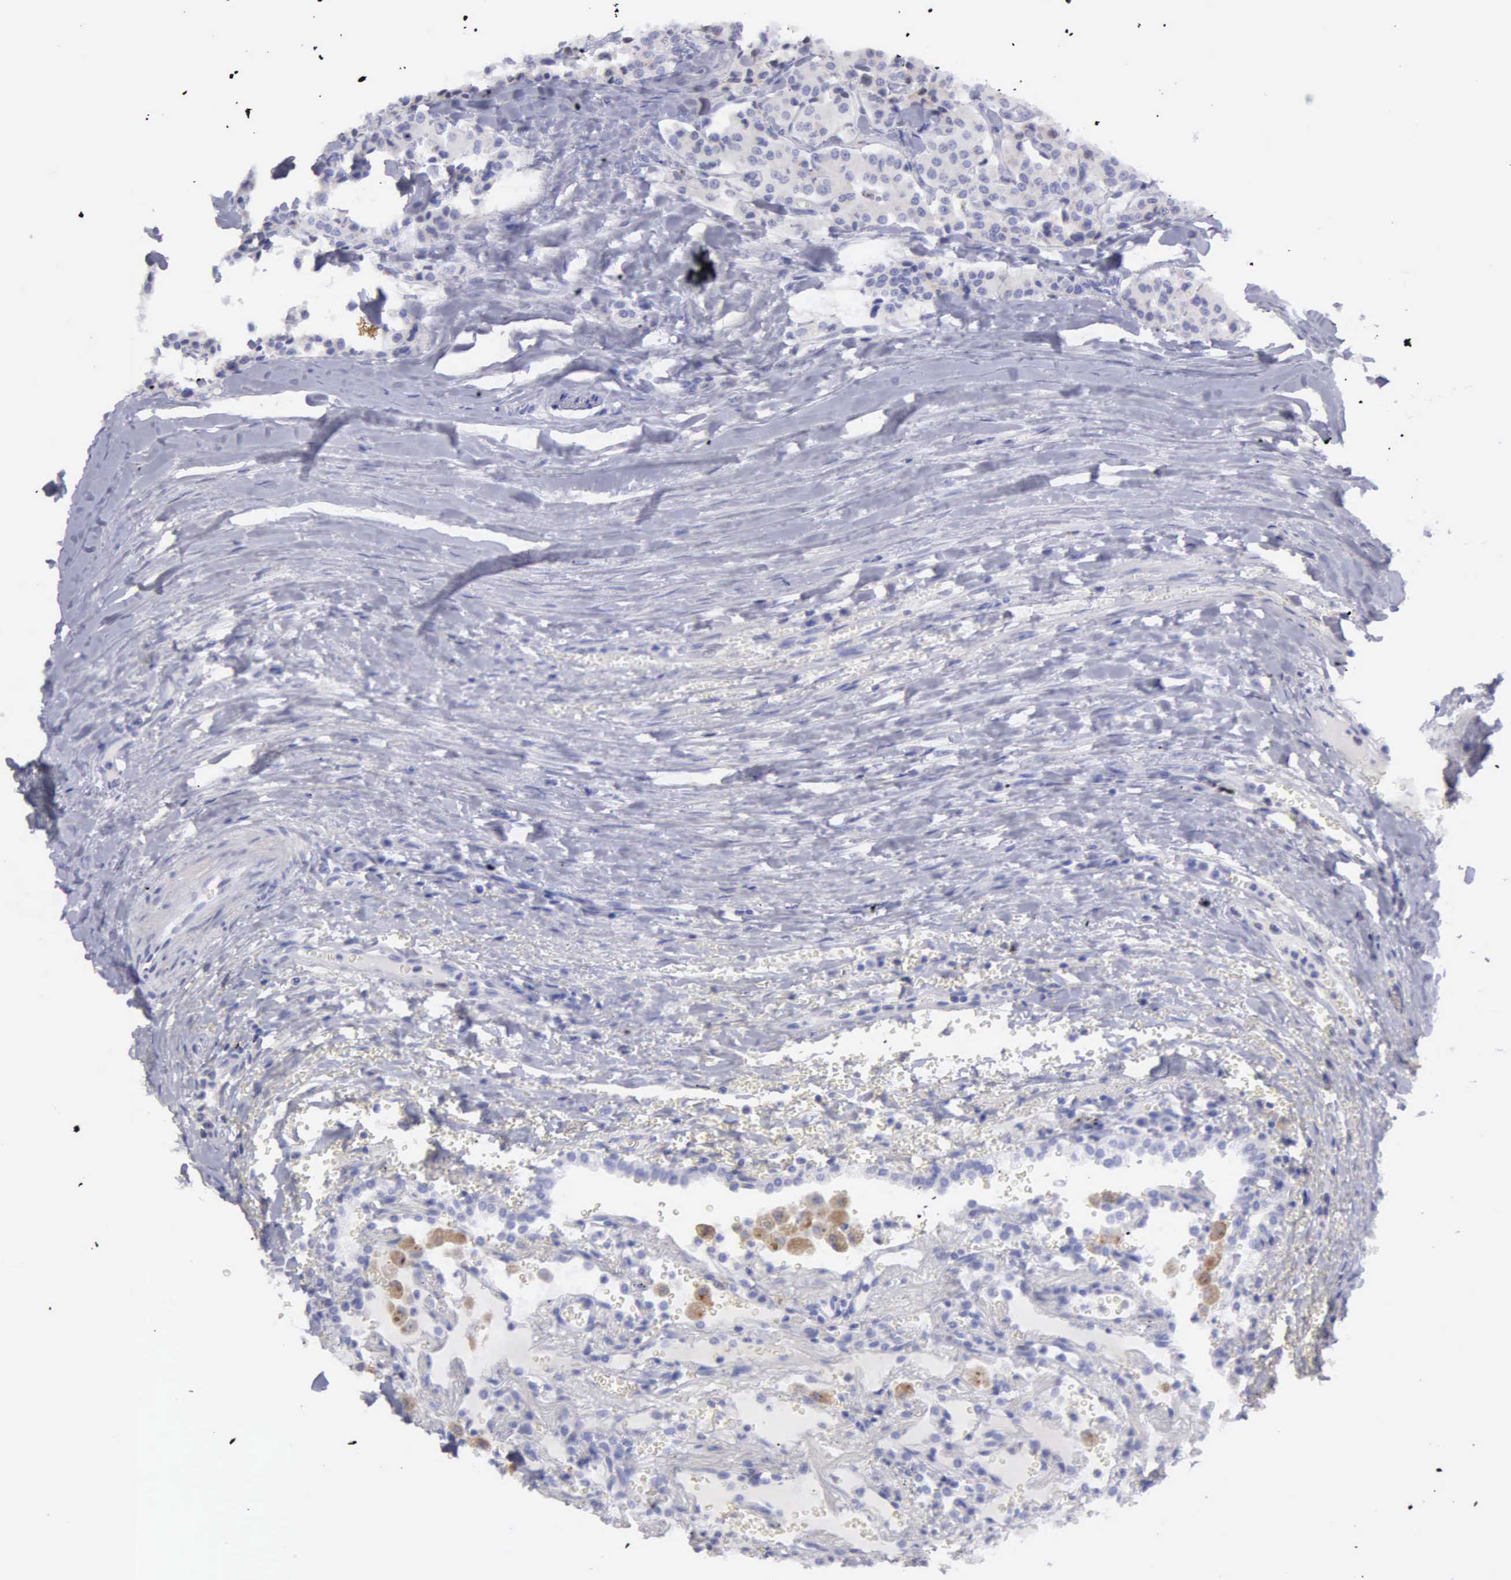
{"staining": {"intensity": "negative", "quantity": "none", "location": "none"}, "tissue": "carcinoid", "cell_type": "Tumor cells", "image_type": "cancer", "snomed": [{"axis": "morphology", "description": "Carcinoid, malignant, NOS"}, {"axis": "topography", "description": "Bronchus"}], "caption": "Micrograph shows no significant protein staining in tumor cells of carcinoid (malignant).", "gene": "TYRP1", "patient": {"sex": "male", "age": 55}}